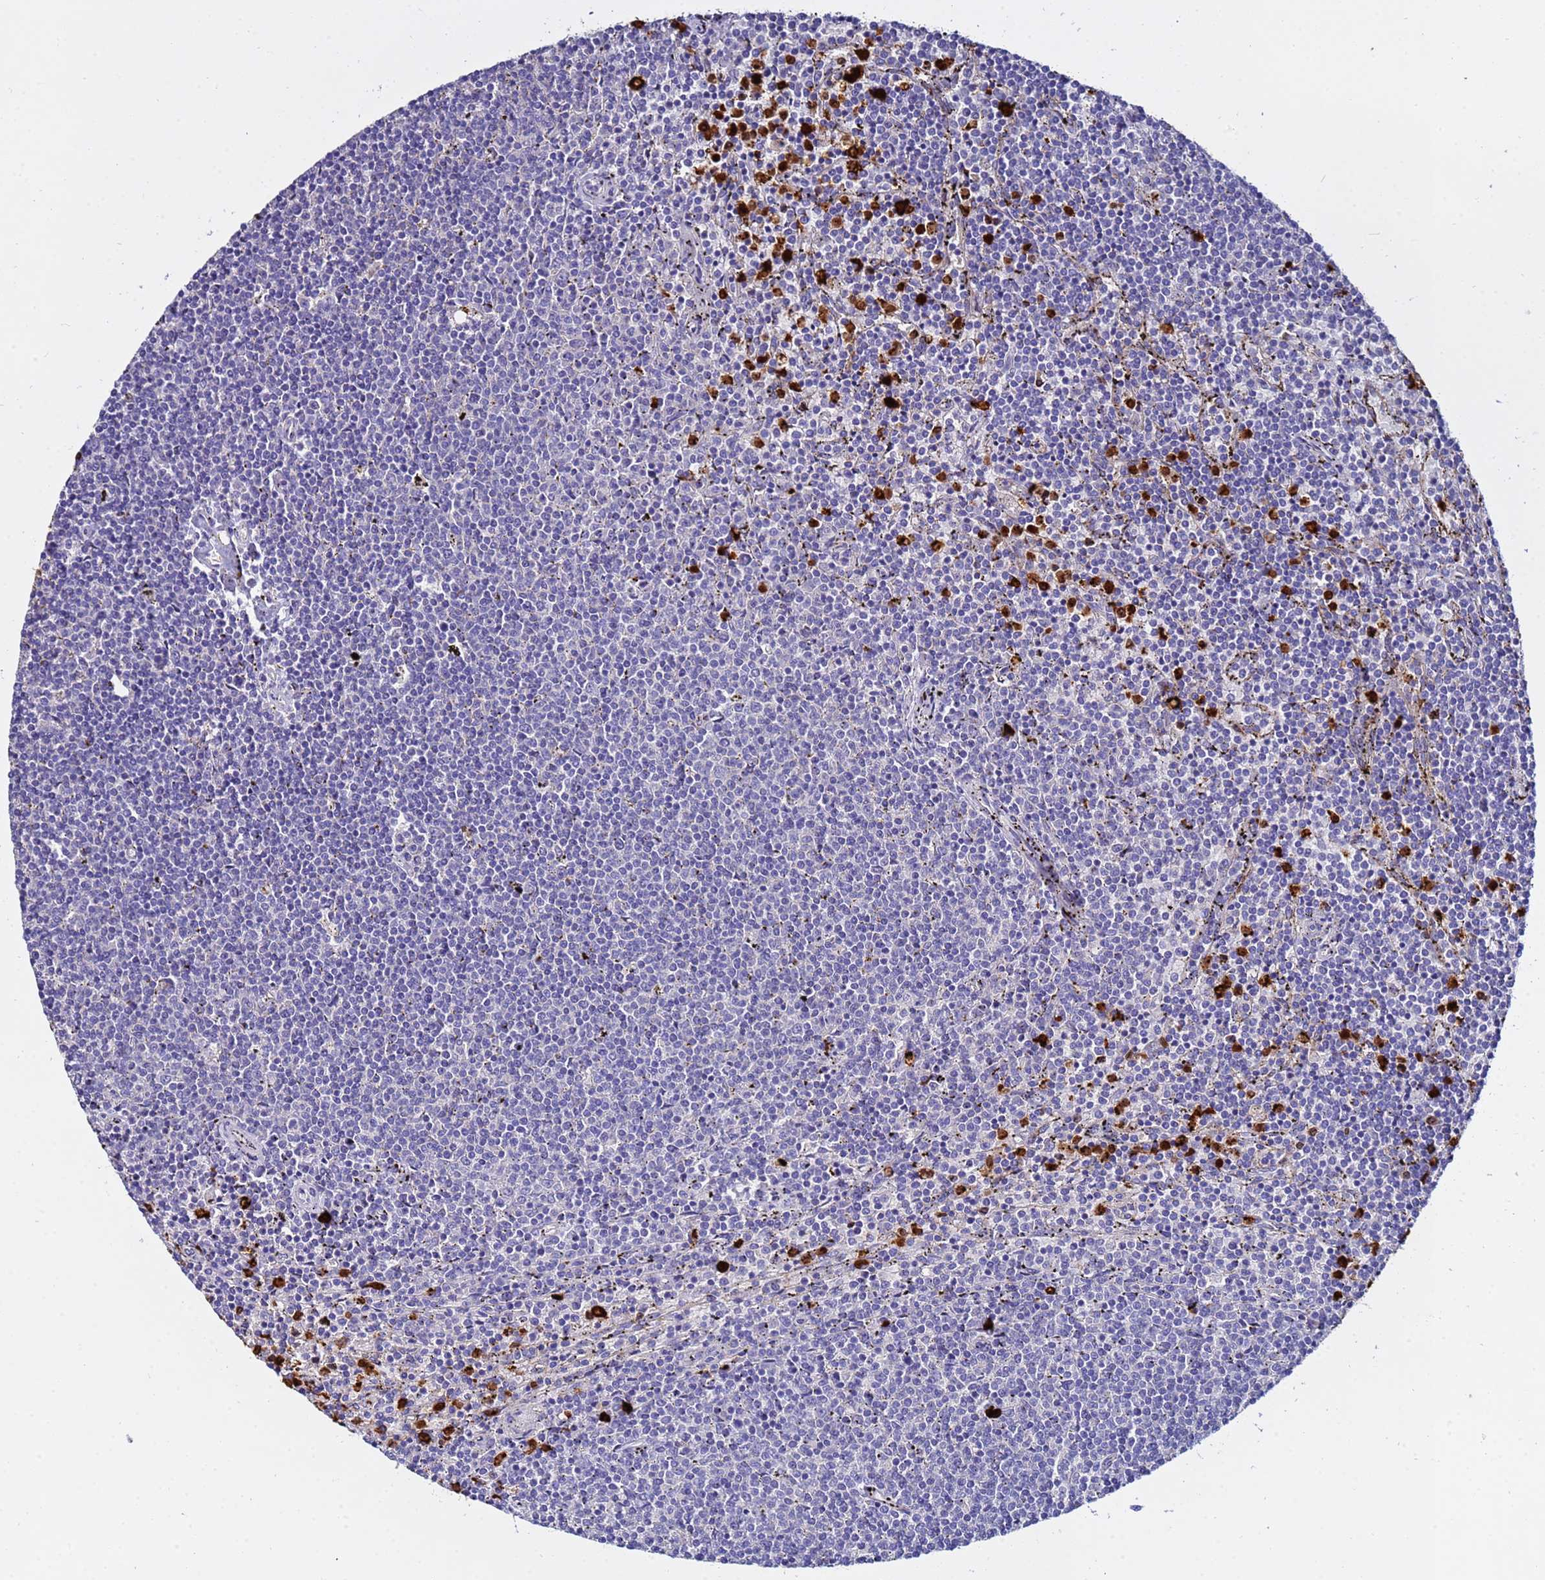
{"staining": {"intensity": "negative", "quantity": "none", "location": "none"}, "tissue": "lymphoma", "cell_type": "Tumor cells", "image_type": "cancer", "snomed": [{"axis": "morphology", "description": "Malignant lymphoma, non-Hodgkin's type, Low grade"}, {"axis": "topography", "description": "Spleen"}], "caption": "Immunohistochemistry (IHC) histopathology image of human lymphoma stained for a protein (brown), which shows no staining in tumor cells. (Stains: DAB immunohistochemistry (IHC) with hematoxylin counter stain, Microscopy: brightfield microscopy at high magnification).", "gene": "TUBAL3", "patient": {"sex": "female", "age": 50}}